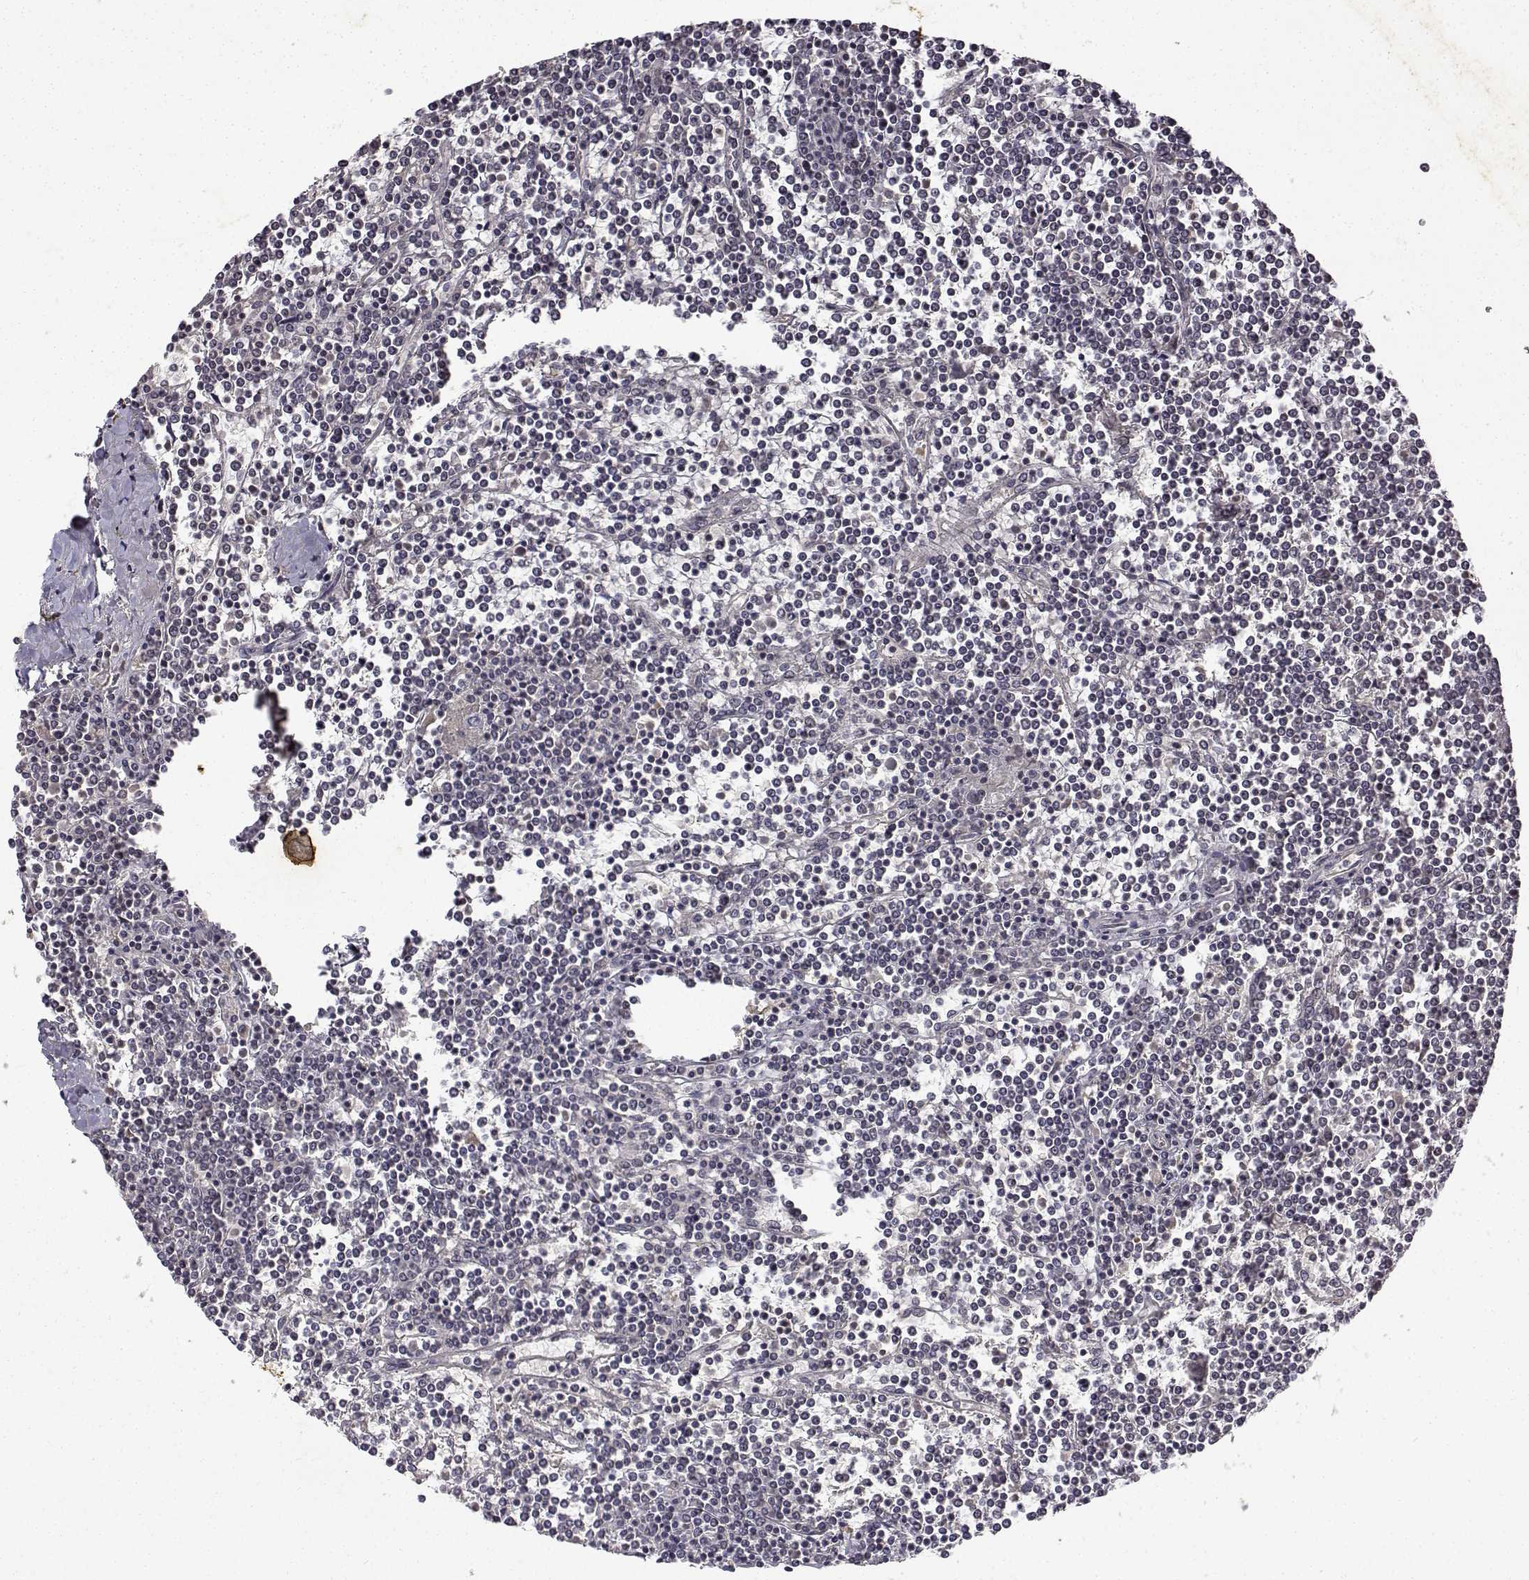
{"staining": {"intensity": "negative", "quantity": "none", "location": "none"}, "tissue": "lymphoma", "cell_type": "Tumor cells", "image_type": "cancer", "snomed": [{"axis": "morphology", "description": "Malignant lymphoma, non-Hodgkin's type, Low grade"}, {"axis": "topography", "description": "Spleen"}], "caption": "Immunohistochemical staining of human lymphoma displays no significant expression in tumor cells.", "gene": "BDNF", "patient": {"sex": "female", "age": 19}}